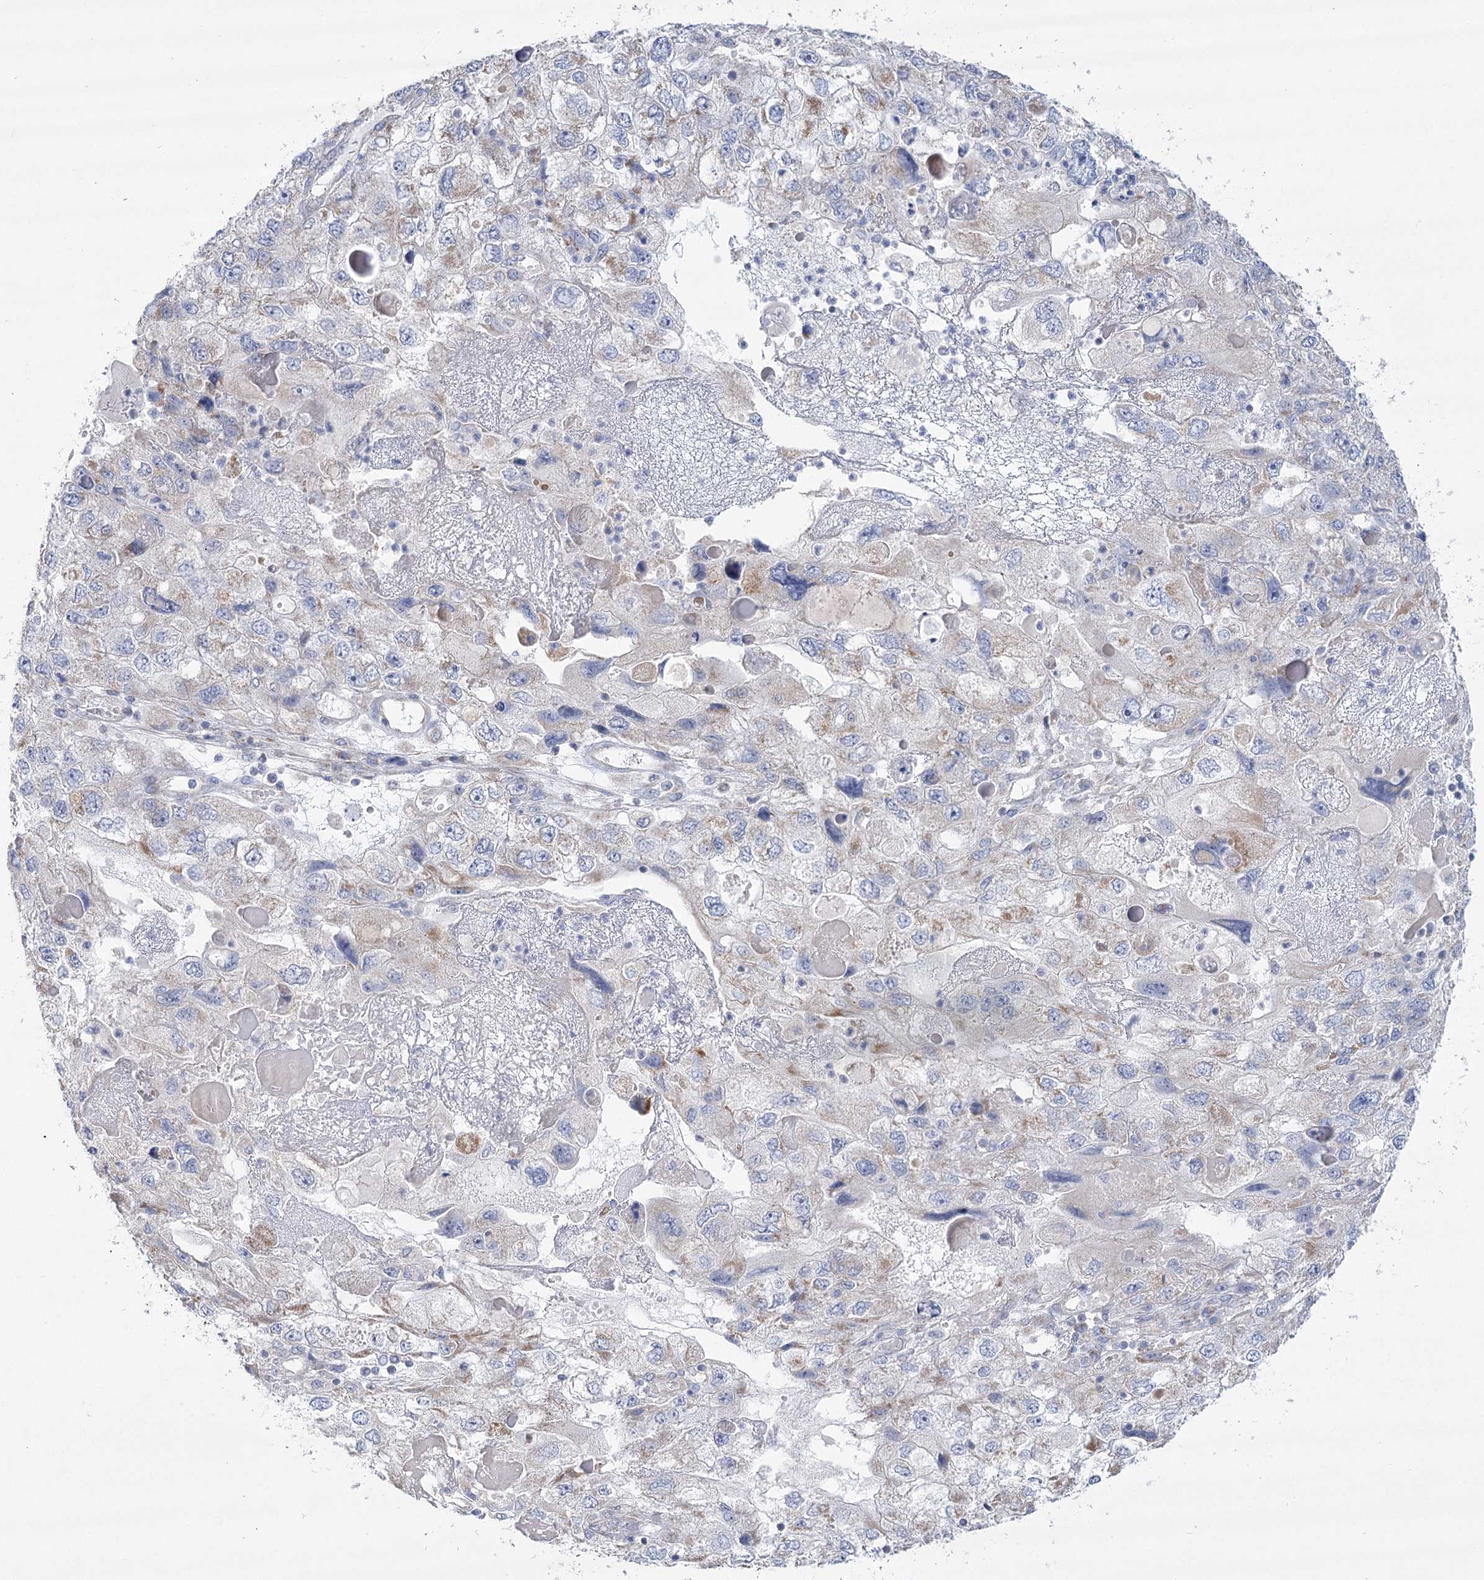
{"staining": {"intensity": "negative", "quantity": "none", "location": "none"}, "tissue": "endometrial cancer", "cell_type": "Tumor cells", "image_type": "cancer", "snomed": [{"axis": "morphology", "description": "Adenocarcinoma, NOS"}, {"axis": "topography", "description": "Endometrium"}], "caption": "Tumor cells show no significant protein expression in endometrial cancer.", "gene": "SNX7", "patient": {"sex": "female", "age": 49}}